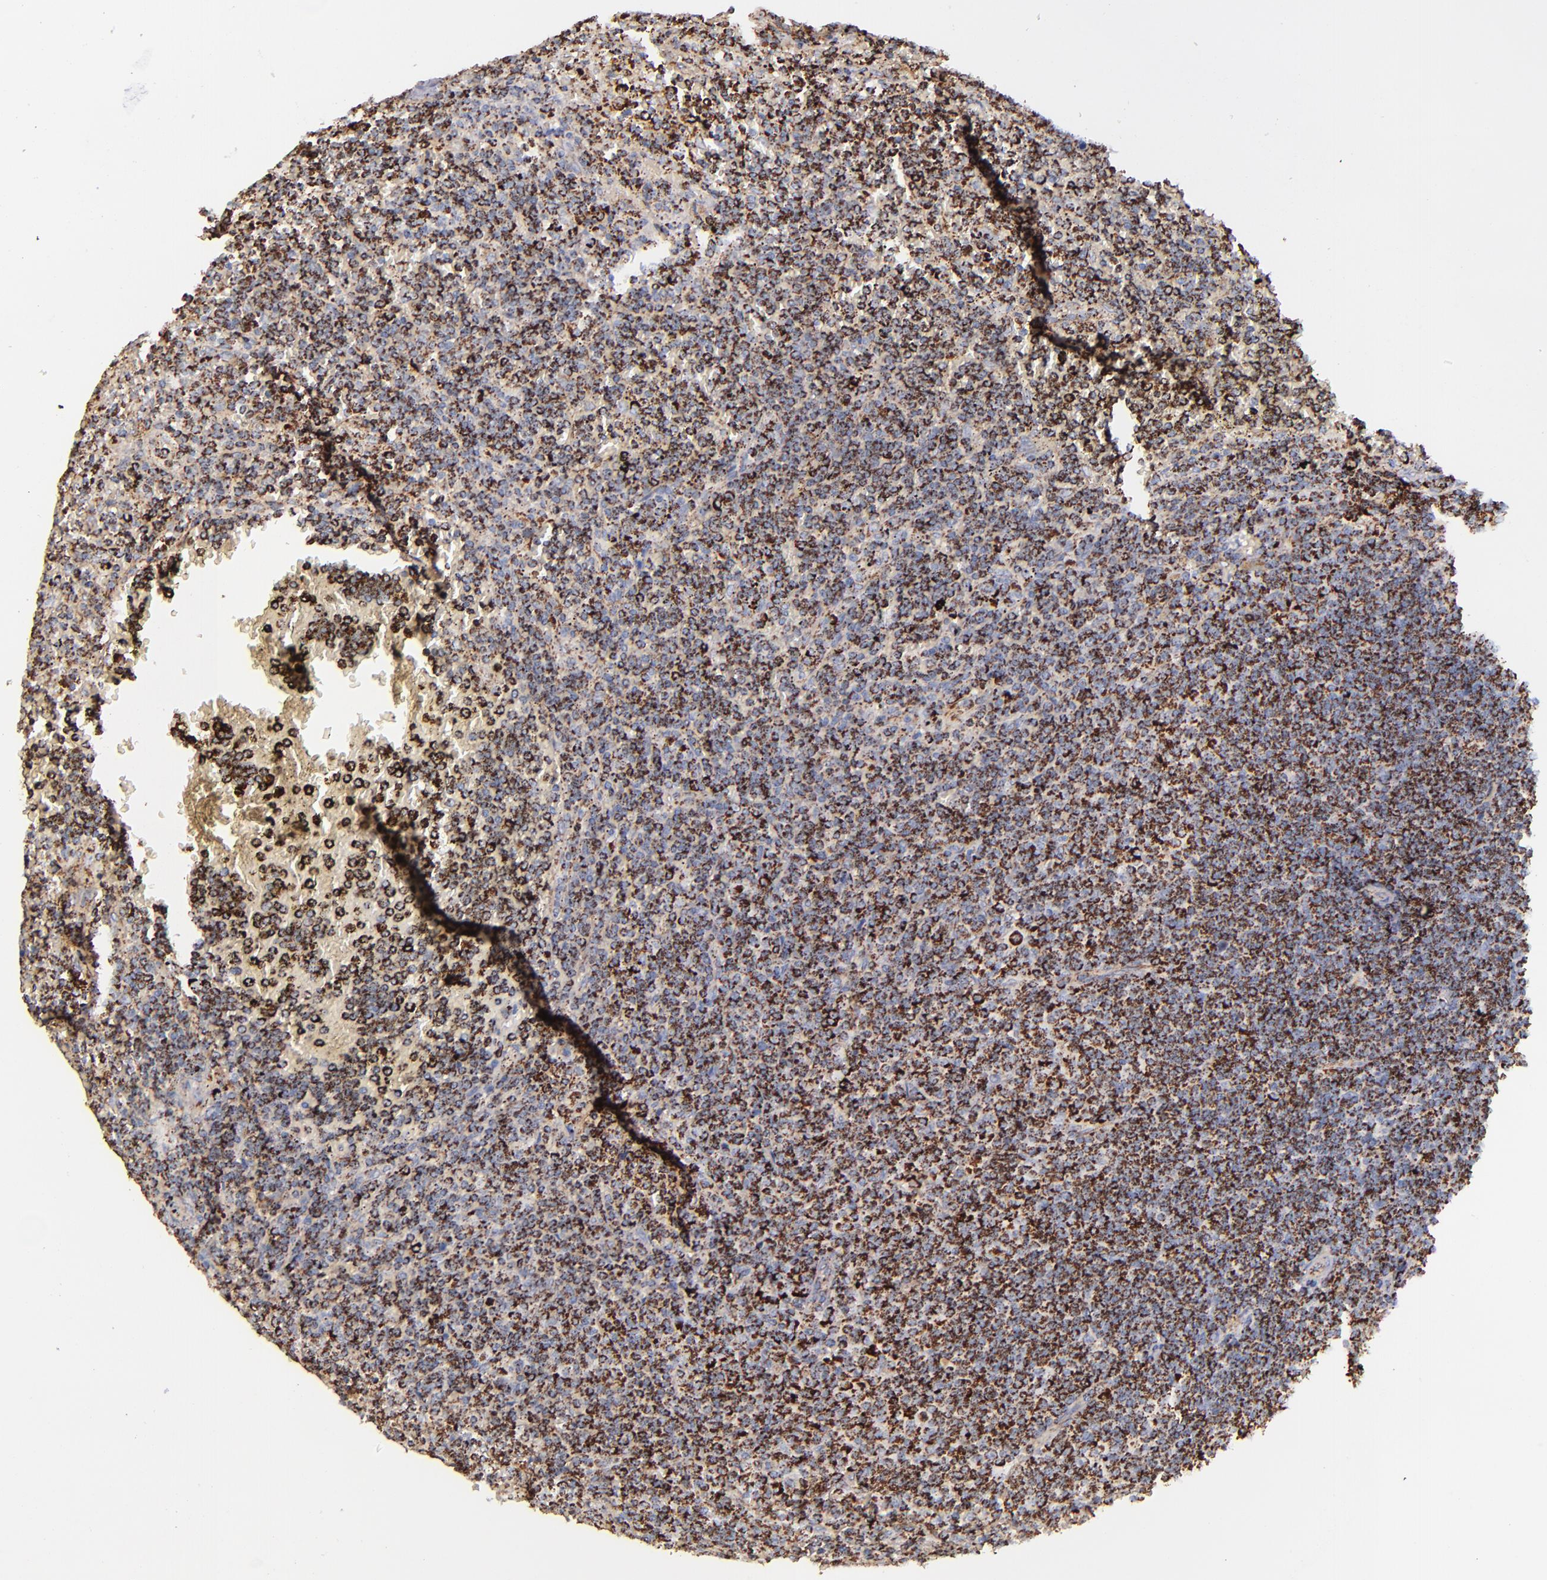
{"staining": {"intensity": "moderate", "quantity": ">75%", "location": "cytoplasmic/membranous"}, "tissue": "lymphoma", "cell_type": "Tumor cells", "image_type": "cancer", "snomed": [{"axis": "morphology", "description": "Malignant lymphoma, non-Hodgkin's type, Low grade"}, {"axis": "topography", "description": "Spleen"}], "caption": "Moderate cytoplasmic/membranous expression is appreciated in approximately >75% of tumor cells in malignant lymphoma, non-Hodgkin's type (low-grade). The staining was performed using DAB (3,3'-diaminobenzidine), with brown indicating positive protein expression. Nuclei are stained blue with hematoxylin.", "gene": "IDH3G", "patient": {"sex": "male", "age": 80}}